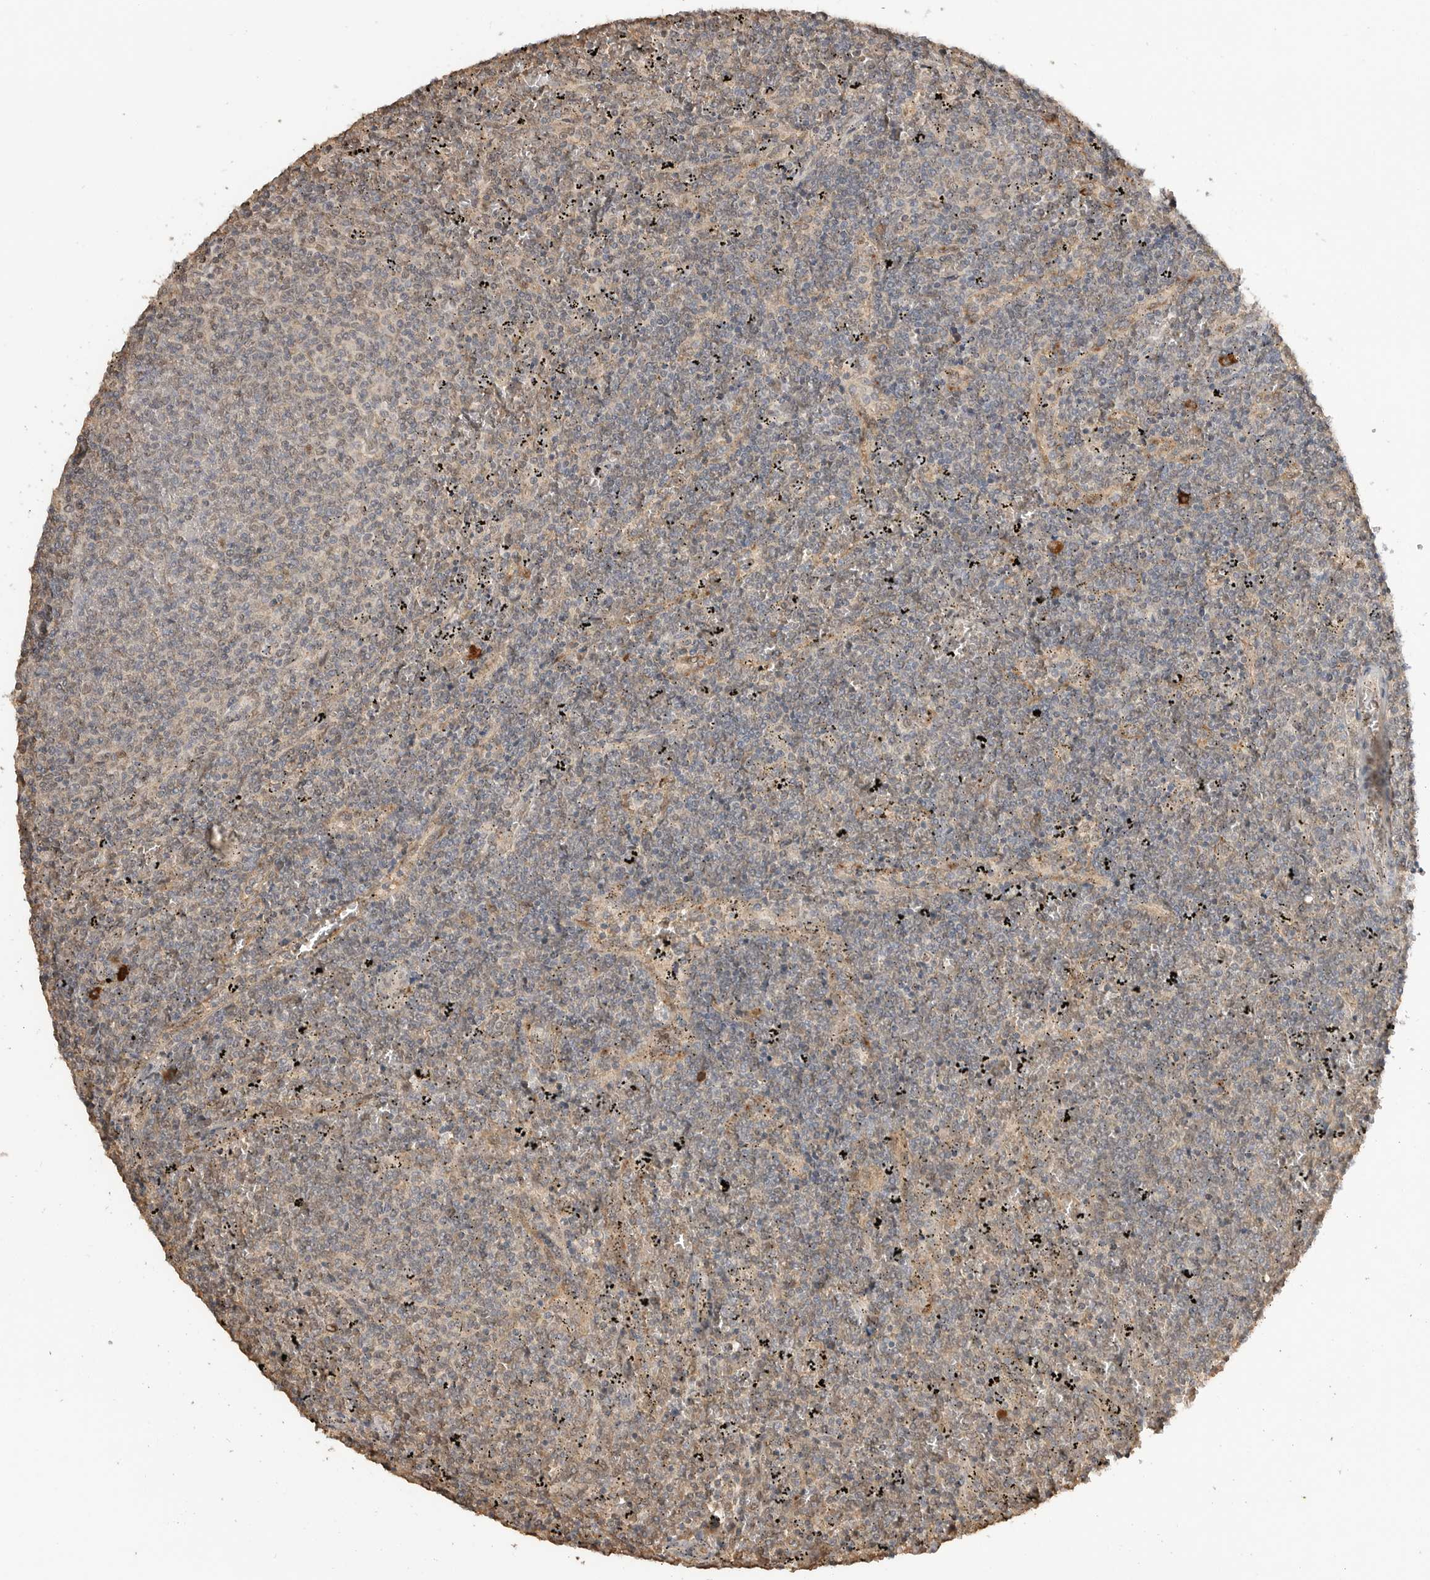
{"staining": {"intensity": "weak", "quantity": "<25%", "location": "nuclear"}, "tissue": "lymphoma", "cell_type": "Tumor cells", "image_type": "cancer", "snomed": [{"axis": "morphology", "description": "Malignant lymphoma, non-Hodgkin's type, Low grade"}, {"axis": "topography", "description": "Spleen"}], "caption": "Immunohistochemistry (IHC) micrograph of lymphoma stained for a protein (brown), which shows no positivity in tumor cells.", "gene": "ASPSCR1", "patient": {"sex": "female", "age": 50}}